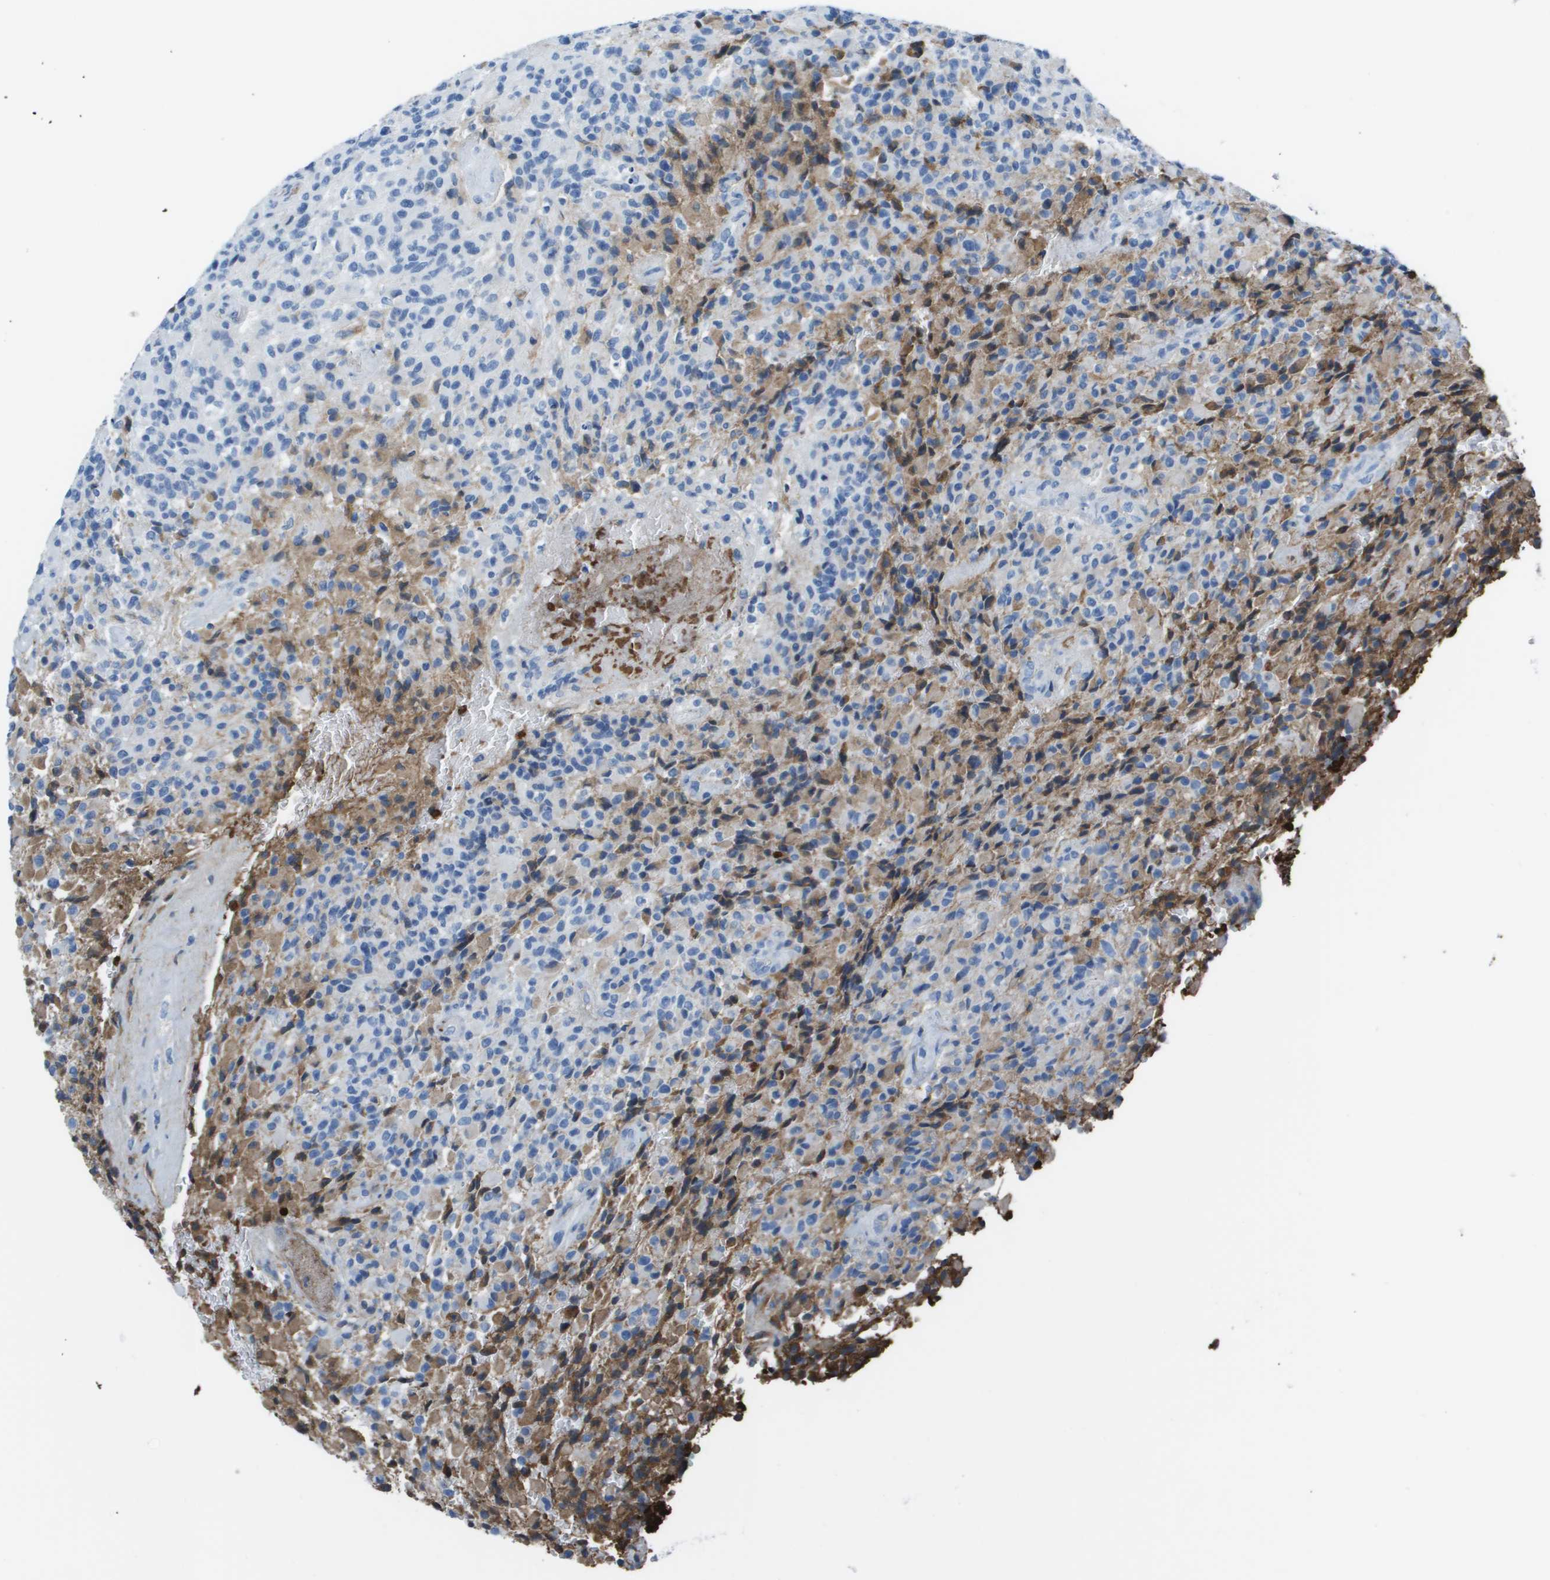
{"staining": {"intensity": "negative", "quantity": "none", "location": "none"}, "tissue": "glioma", "cell_type": "Tumor cells", "image_type": "cancer", "snomed": [{"axis": "morphology", "description": "Glioma, malignant, High grade"}, {"axis": "topography", "description": "Brain"}], "caption": "The micrograph exhibits no significant positivity in tumor cells of malignant glioma (high-grade).", "gene": "VTN", "patient": {"sex": "male", "age": 71}}